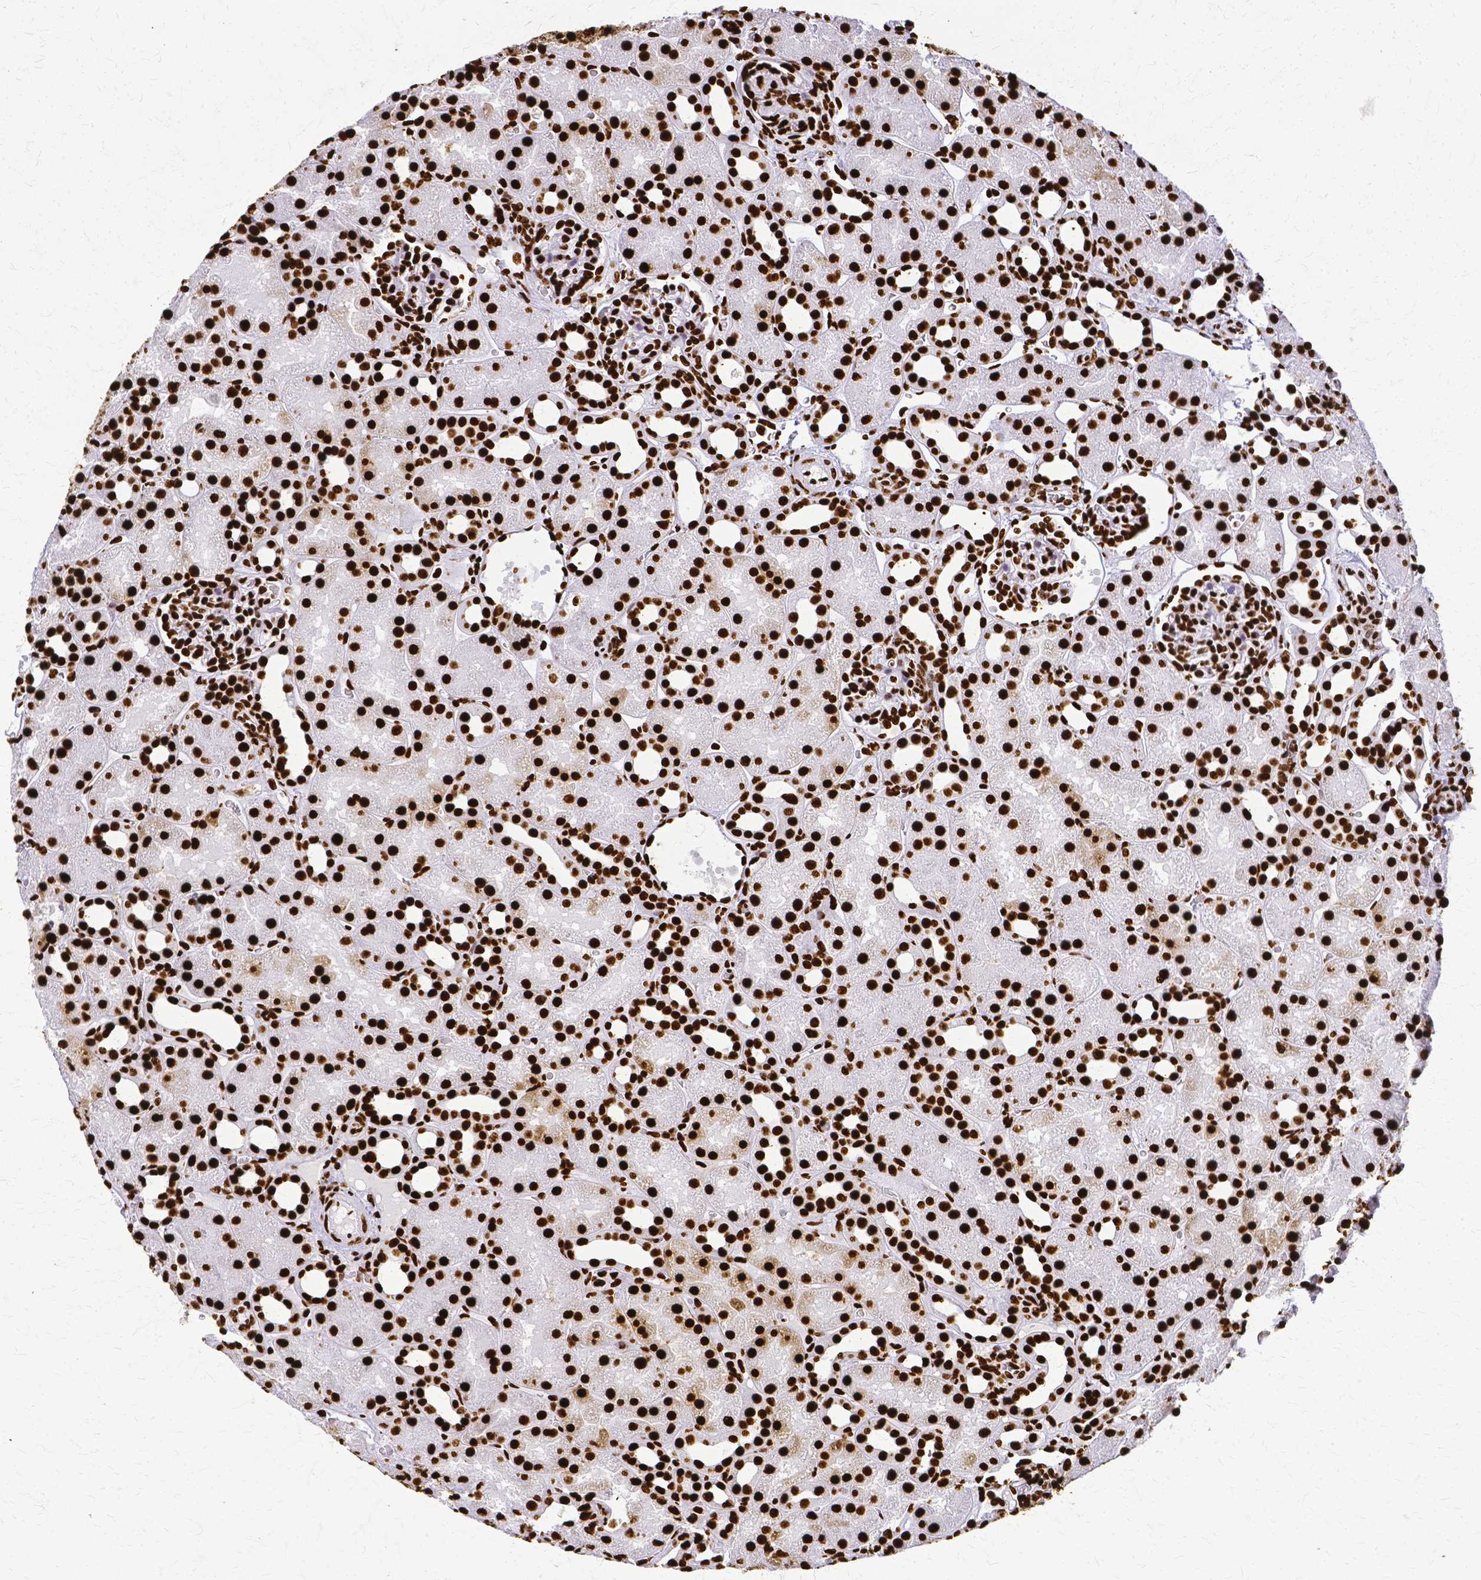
{"staining": {"intensity": "strong", "quantity": ">75%", "location": "nuclear"}, "tissue": "kidney", "cell_type": "Cells in glomeruli", "image_type": "normal", "snomed": [{"axis": "morphology", "description": "Normal tissue, NOS"}, {"axis": "topography", "description": "Kidney"}], "caption": "Benign kidney exhibits strong nuclear staining in approximately >75% of cells in glomeruli, visualized by immunohistochemistry.", "gene": "SFPQ", "patient": {"sex": "male", "age": 2}}